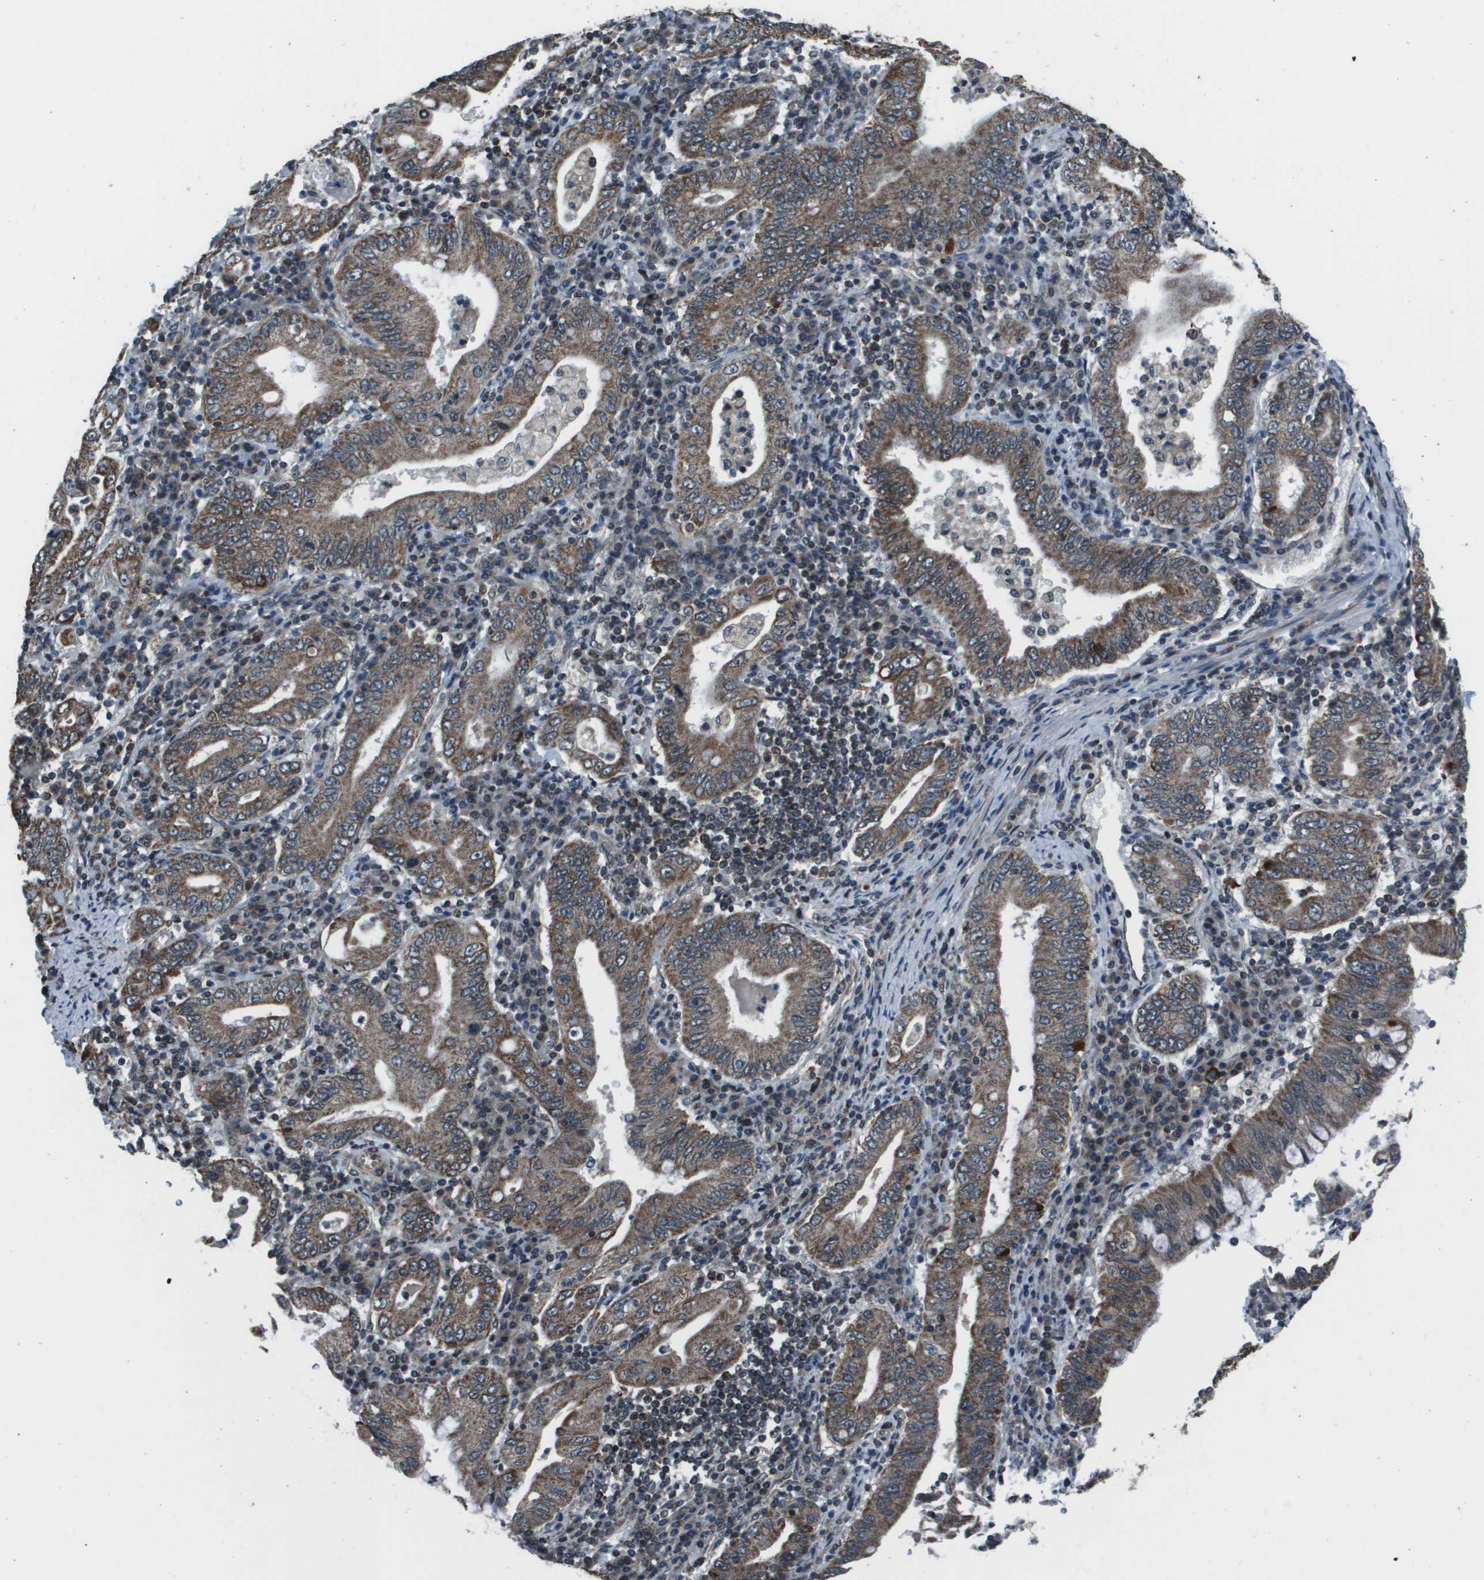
{"staining": {"intensity": "moderate", "quantity": ">75%", "location": "cytoplasmic/membranous"}, "tissue": "stomach cancer", "cell_type": "Tumor cells", "image_type": "cancer", "snomed": [{"axis": "morphology", "description": "Normal tissue, NOS"}, {"axis": "morphology", "description": "Adenocarcinoma, NOS"}, {"axis": "topography", "description": "Esophagus"}, {"axis": "topography", "description": "Stomach, upper"}, {"axis": "topography", "description": "Peripheral nerve tissue"}], "caption": "Human adenocarcinoma (stomach) stained with a brown dye reveals moderate cytoplasmic/membranous positive positivity in about >75% of tumor cells.", "gene": "PPFIA1", "patient": {"sex": "male", "age": 62}}